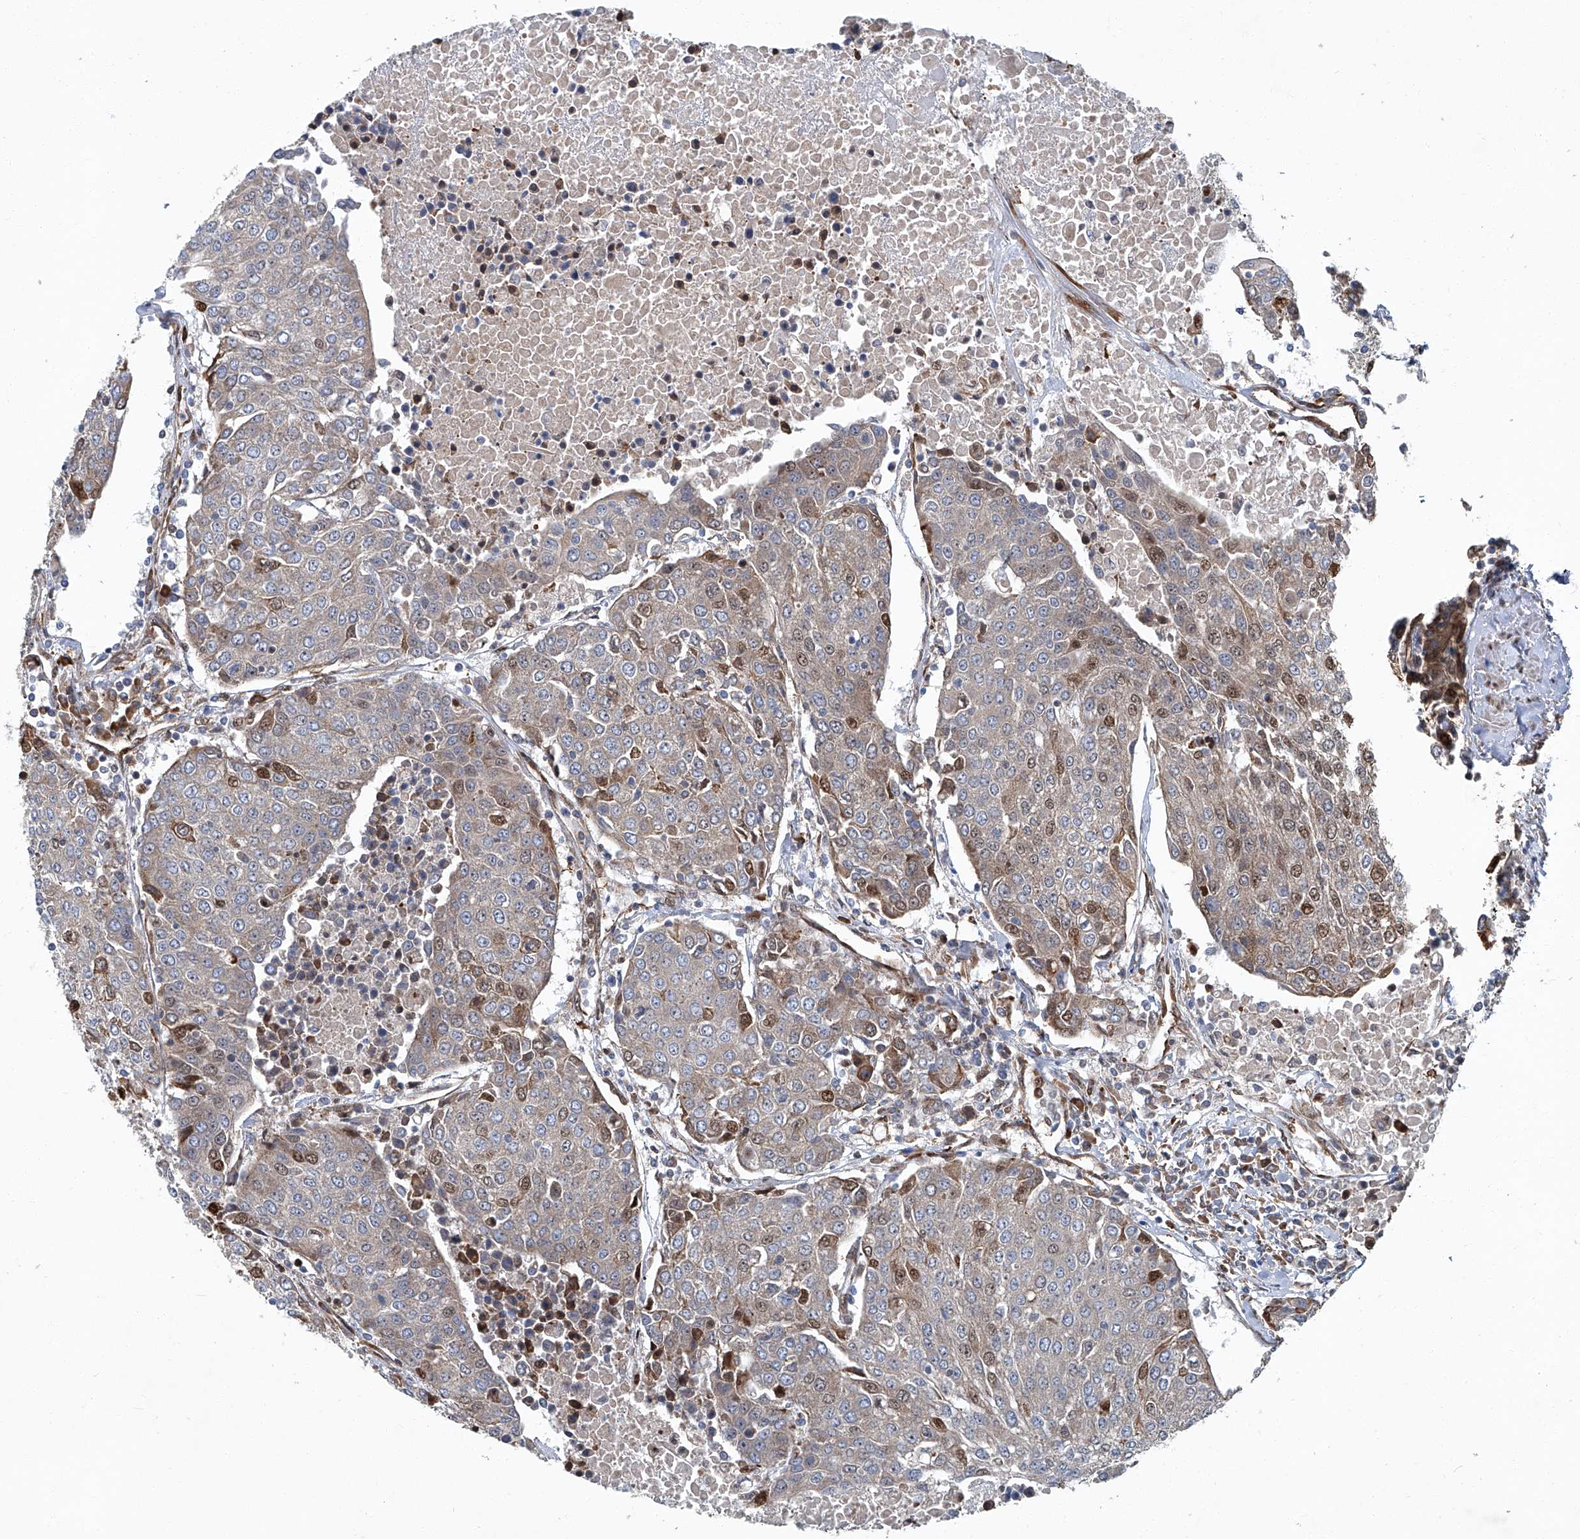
{"staining": {"intensity": "moderate", "quantity": "25%-75%", "location": "cytoplasmic/membranous,nuclear"}, "tissue": "urothelial cancer", "cell_type": "Tumor cells", "image_type": "cancer", "snomed": [{"axis": "morphology", "description": "Urothelial carcinoma, High grade"}, {"axis": "topography", "description": "Urinary bladder"}], "caption": "Immunohistochemistry (IHC) of high-grade urothelial carcinoma exhibits medium levels of moderate cytoplasmic/membranous and nuclear positivity in approximately 25%-75% of tumor cells.", "gene": "GPR132", "patient": {"sex": "female", "age": 85}}